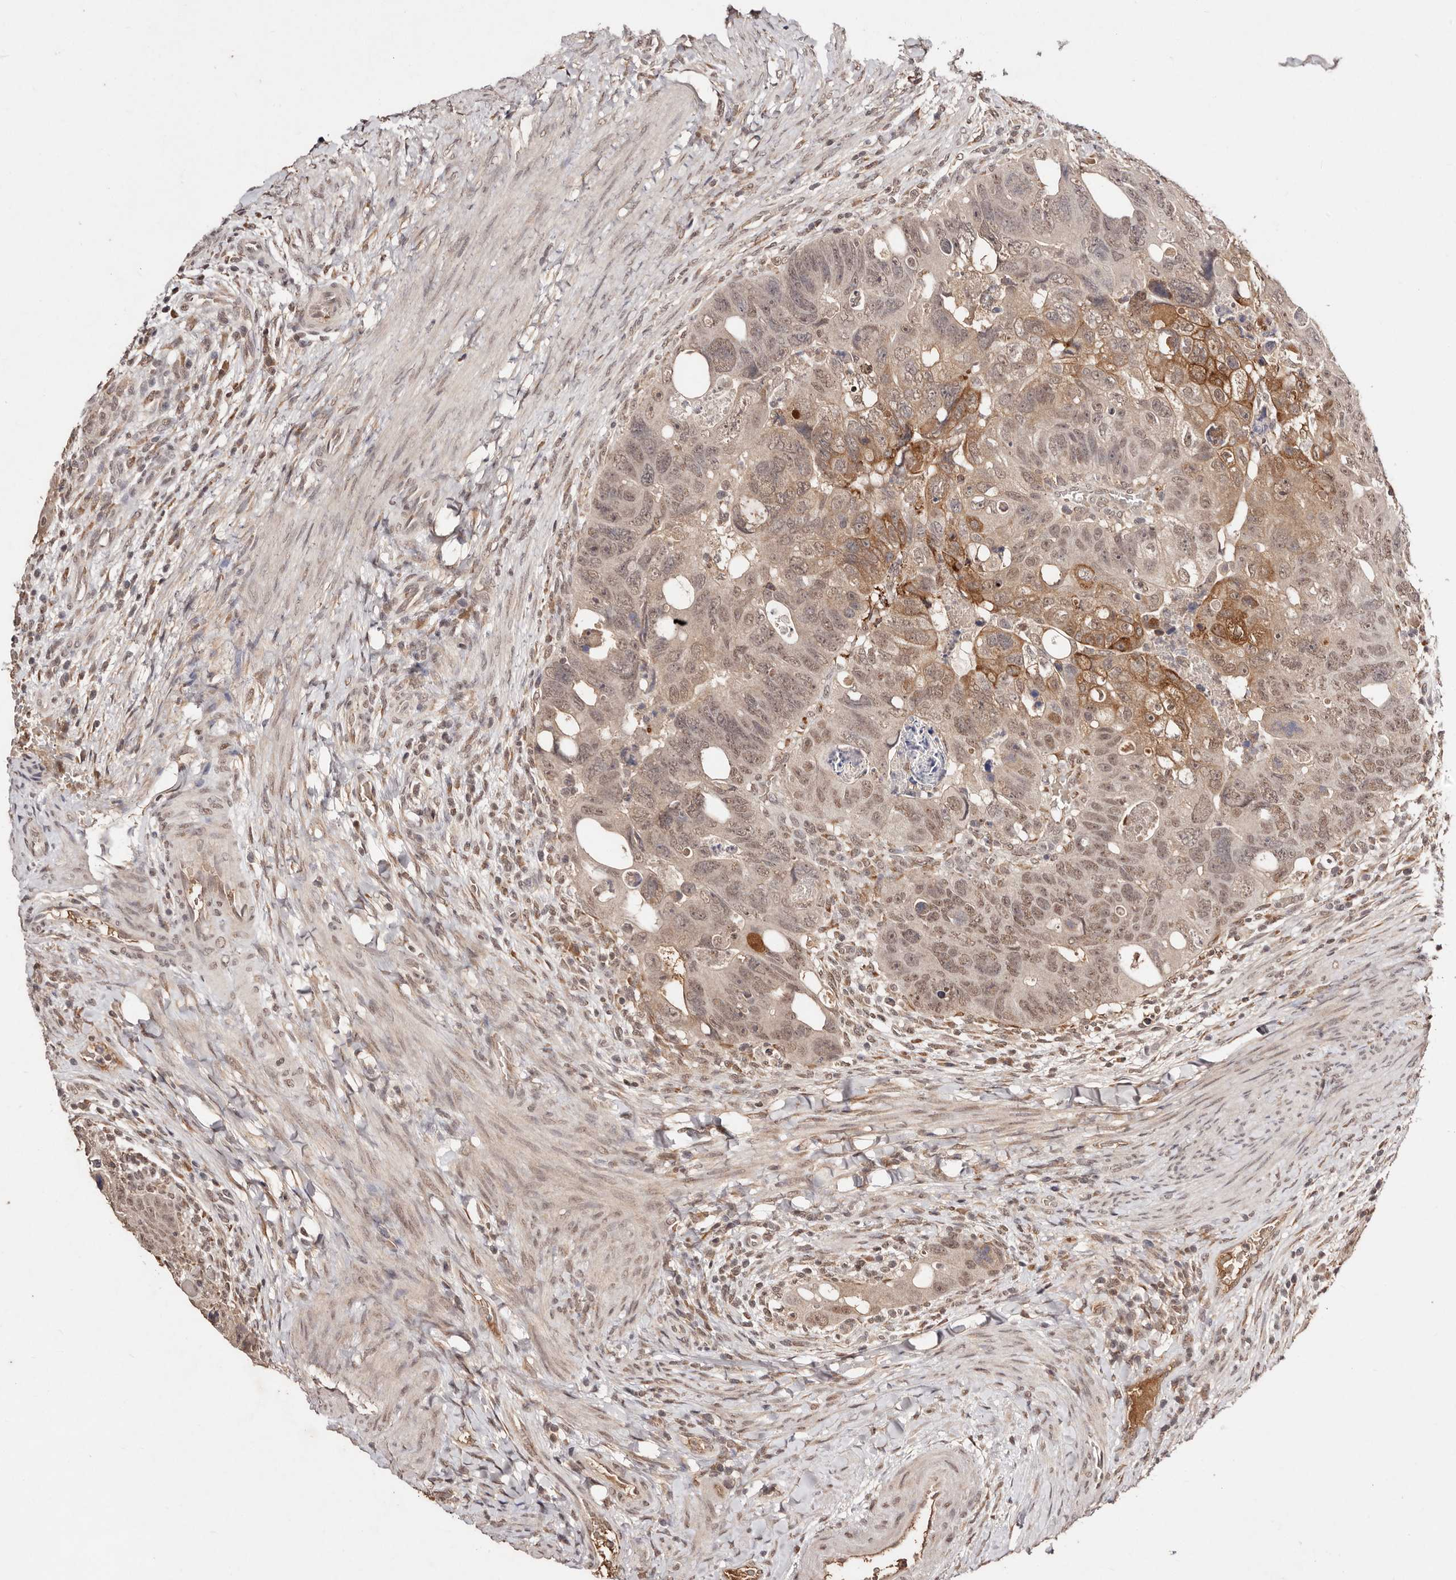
{"staining": {"intensity": "moderate", "quantity": ">75%", "location": "cytoplasmic/membranous,nuclear"}, "tissue": "colorectal cancer", "cell_type": "Tumor cells", "image_type": "cancer", "snomed": [{"axis": "morphology", "description": "Adenocarcinoma, NOS"}, {"axis": "topography", "description": "Rectum"}], "caption": "Human colorectal adenocarcinoma stained for a protein (brown) reveals moderate cytoplasmic/membranous and nuclear positive expression in approximately >75% of tumor cells.", "gene": "BICRAL", "patient": {"sex": "male", "age": 59}}